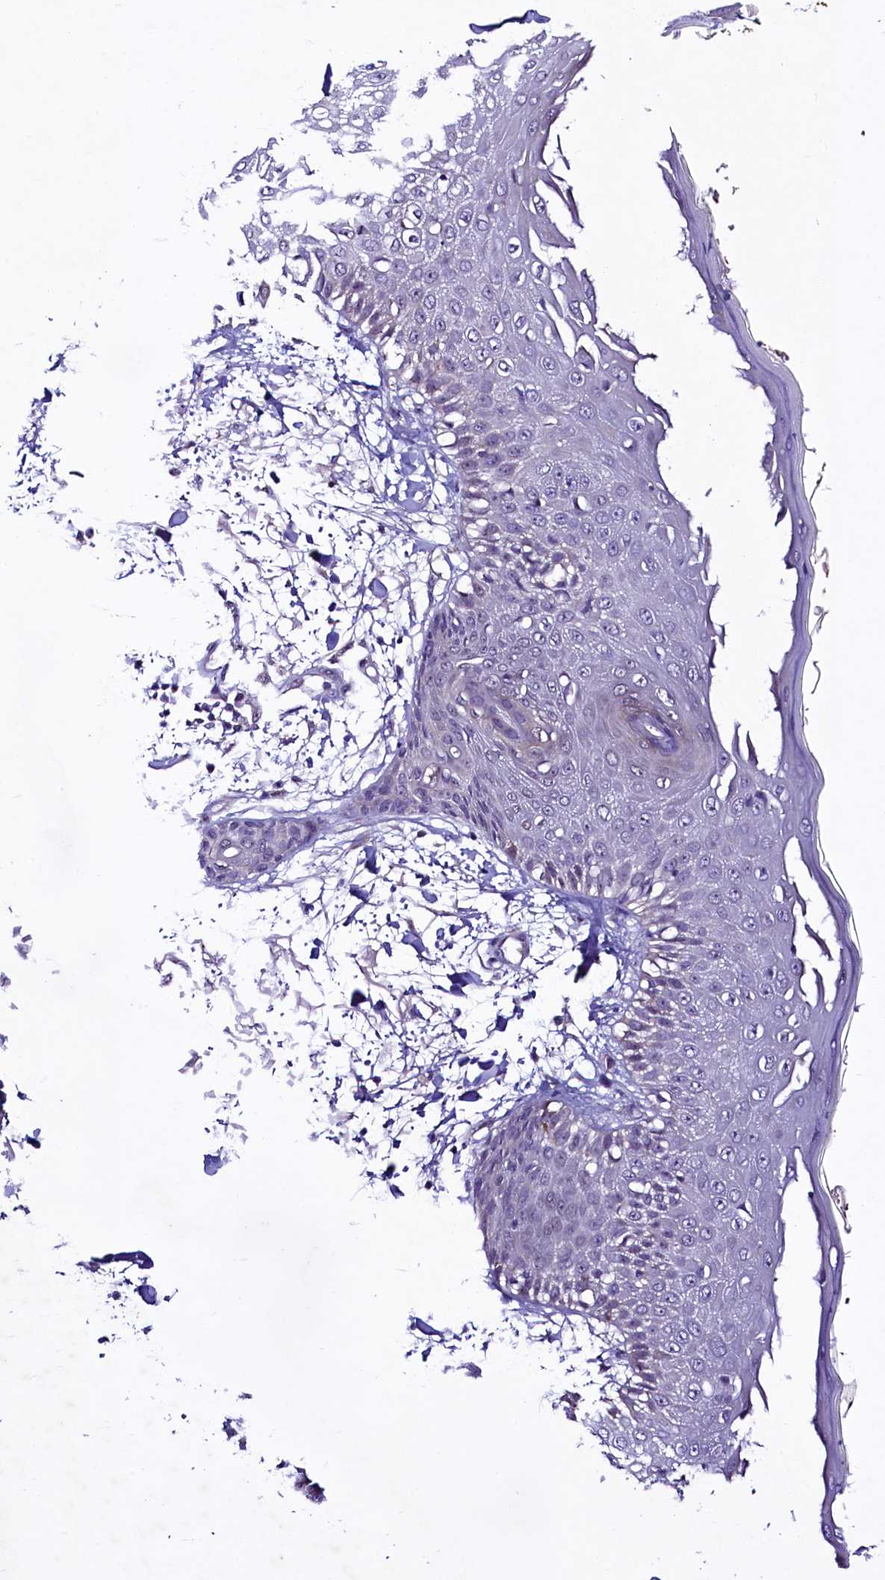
{"staining": {"intensity": "negative", "quantity": "none", "location": "none"}, "tissue": "skin", "cell_type": "Fibroblasts", "image_type": "normal", "snomed": [{"axis": "morphology", "description": "Normal tissue, NOS"}, {"axis": "morphology", "description": "Squamous cell carcinoma, NOS"}, {"axis": "topography", "description": "Skin"}, {"axis": "topography", "description": "Peripheral nerve tissue"}], "caption": "IHC of normal human skin reveals no expression in fibroblasts. Brightfield microscopy of immunohistochemistry (IHC) stained with DAB (brown) and hematoxylin (blue), captured at high magnification.", "gene": "LEUTX", "patient": {"sex": "male", "age": 83}}